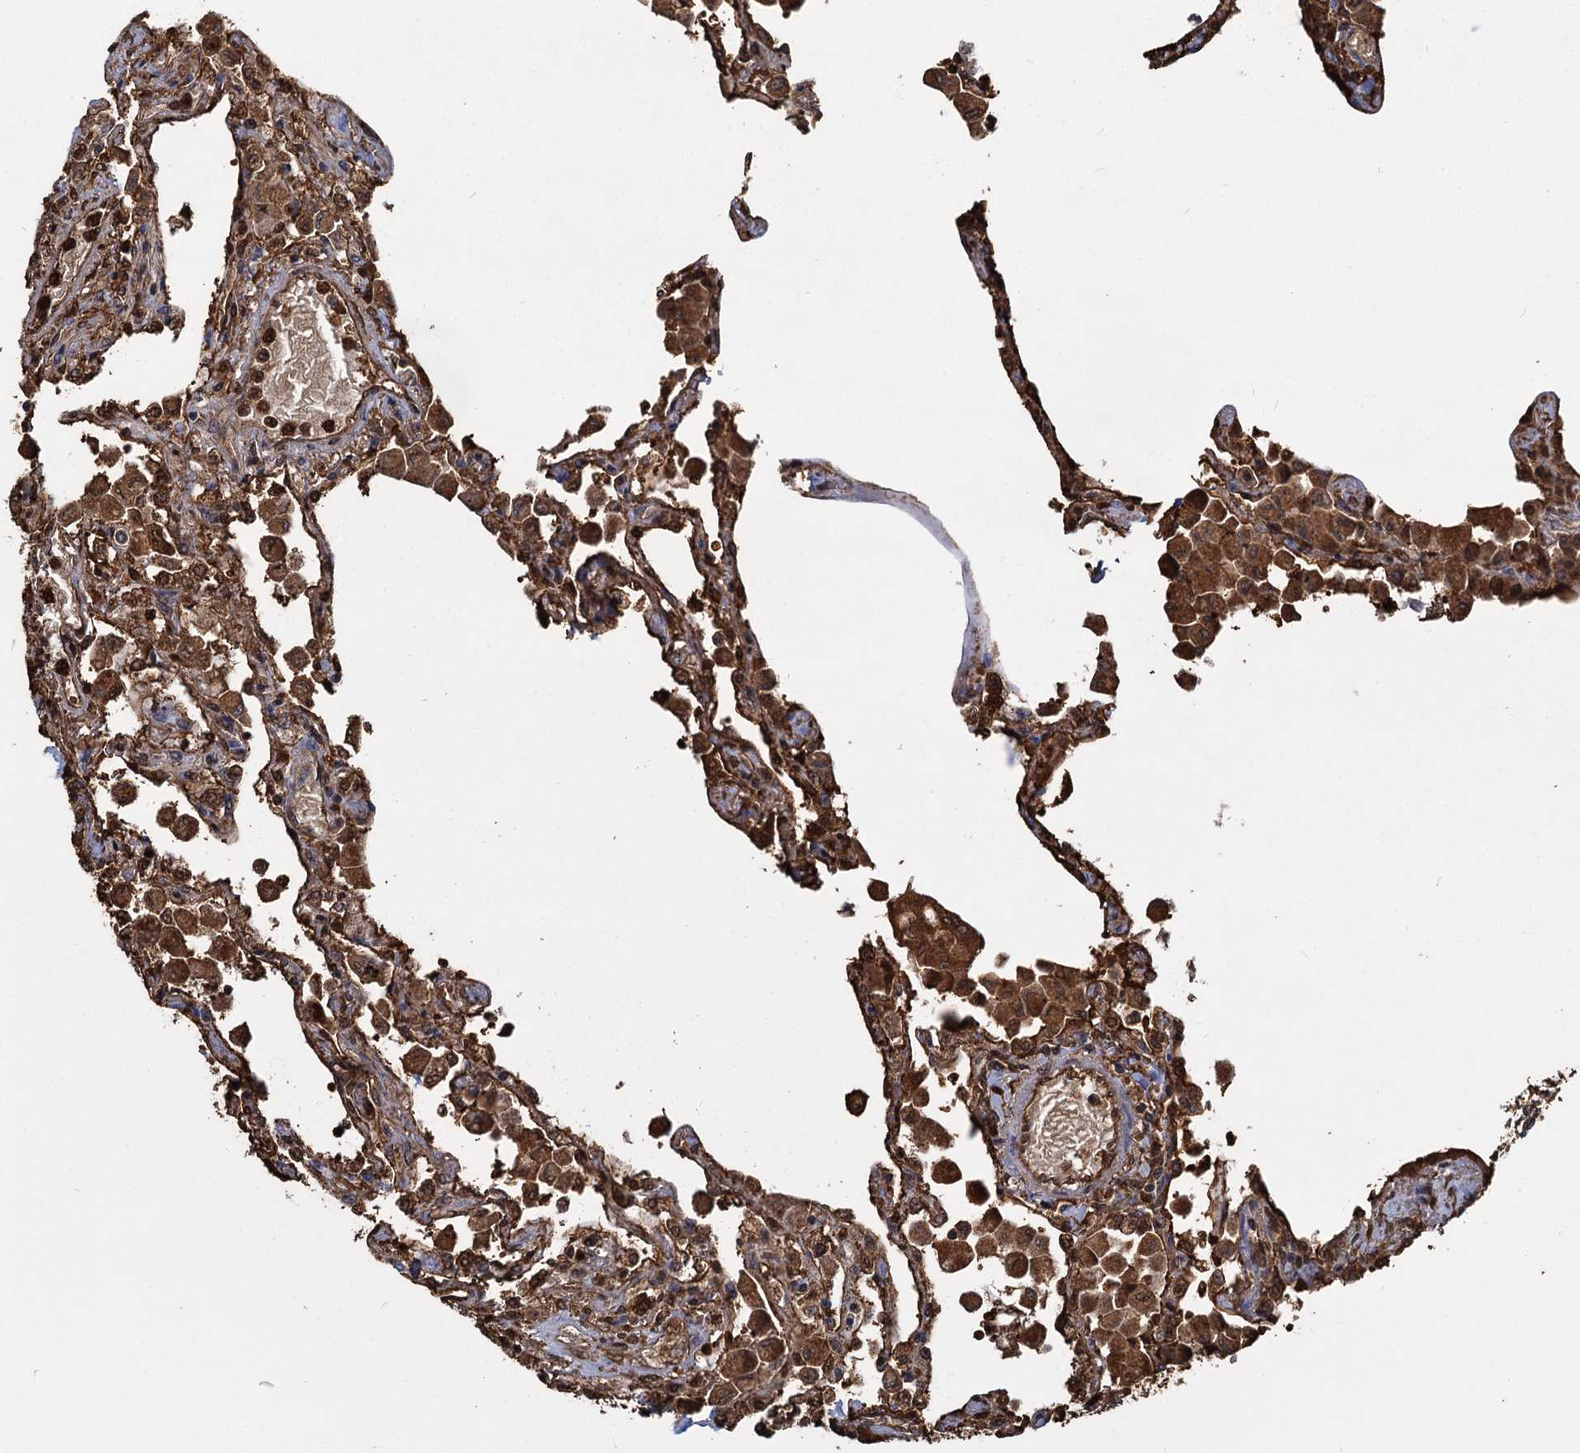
{"staining": {"intensity": "strong", "quantity": ">75%", "location": "cytoplasmic/membranous,nuclear"}, "tissue": "lung", "cell_type": "Alveolar cells", "image_type": "normal", "snomed": [{"axis": "morphology", "description": "Normal tissue, NOS"}, {"axis": "topography", "description": "Bronchus"}, {"axis": "topography", "description": "Lung"}], "caption": "Brown immunohistochemical staining in unremarkable human lung demonstrates strong cytoplasmic/membranous,nuclear positivity in about >75% of alveolar cells. (IHC, brightfield microscopy, high magnification).", "gene": "S100A6", "patient": {"sex": "female", "age": 49}}